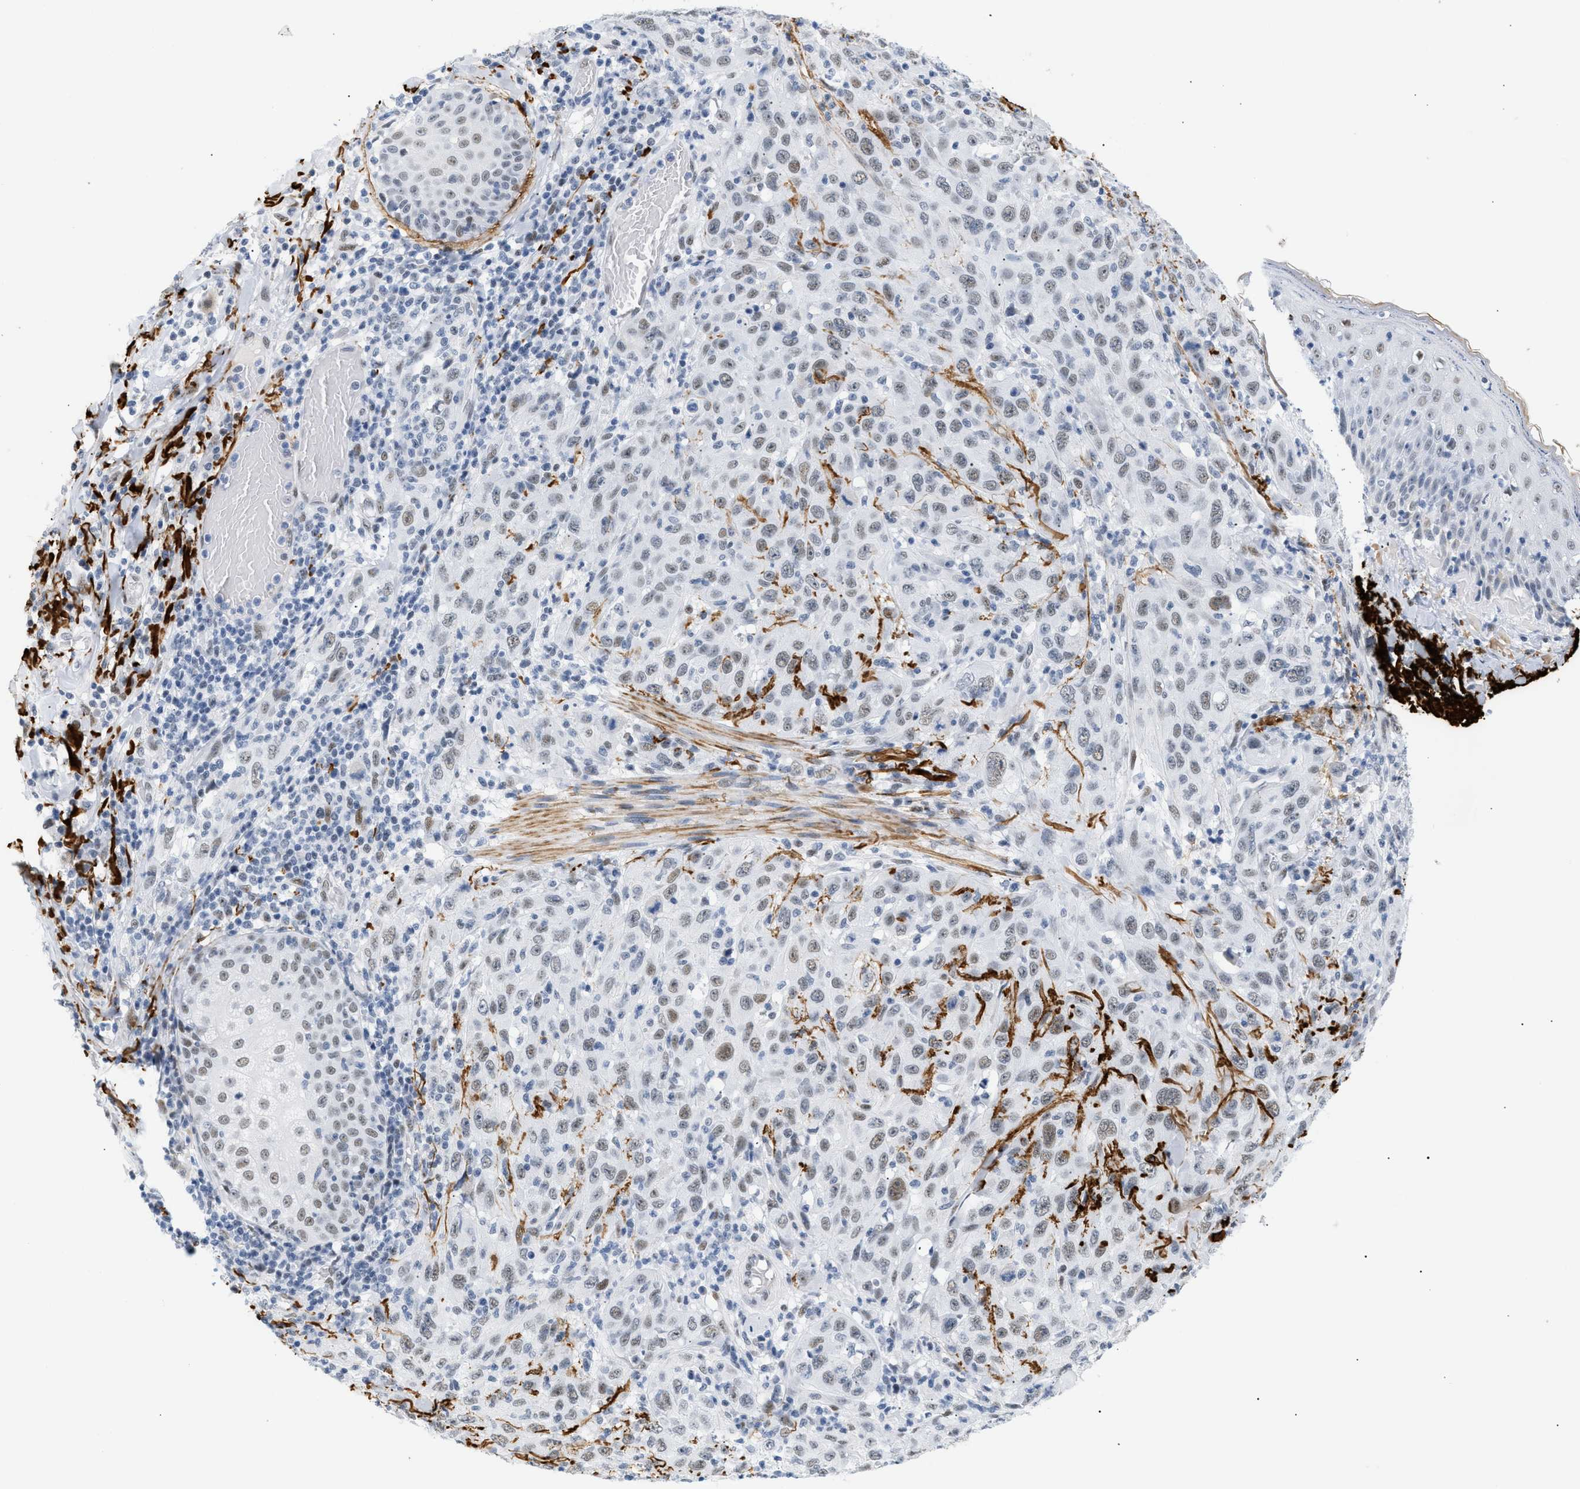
{"staining": {"intensity": "weak", "quantity": ">75%", "location": "nuclear"}, "tissue": "skin cancer", "cell_type": "Tumor cells", "image_type": "cancer", "snomed": [{"axis": "morphology", "description": "Squamous cell carcinoma, NOS"}, {"axis": "topography", "description": "Skin"}], "caption": "Protein staining of skin cancer (squamous cell carcinoma) tissue shows weak nuclear positivity in approximately >75% of tumor cells. (brown staining indicates protein expression, while blue staining denotes nuclei).", "gene": "ELN", "patient": {"sex": "female", "age": 88}}